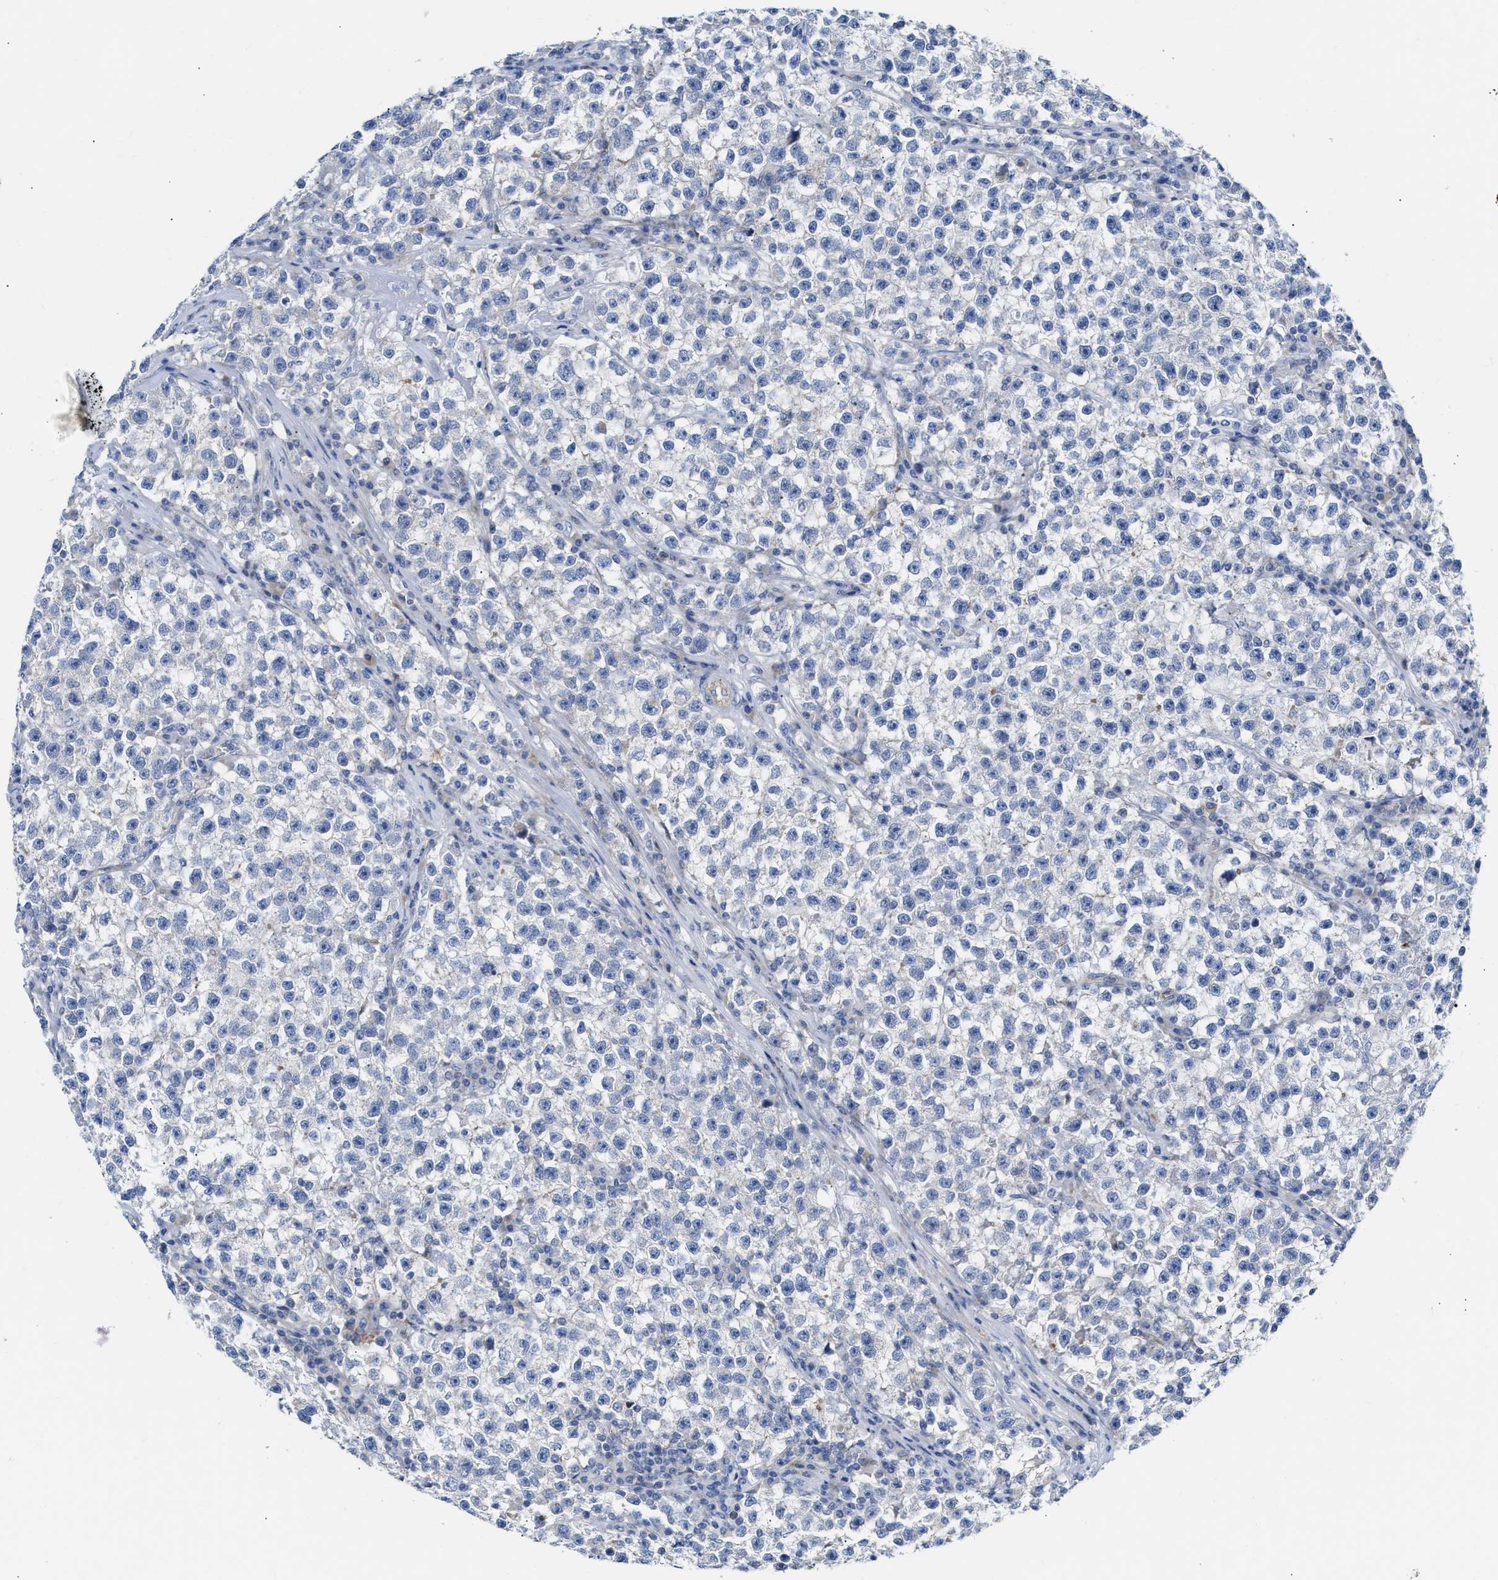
{"staining": {"intensity": "negative", "quantity": "none", "location": "none"}, "tissue": "testis cancer", "cell_type": "Tumor cells", "image_type": "cancer", "snomed": [{"axis": "morphology", "description": "Seminoma, NOS"}, {"axis": "topography", "description": "Testis"}], "caption": "IHC photomicrograph of testis cancer (seminoma) stained for a protein (brown), which reveals no staining in tumor cells. (DAB (3,3'-diaminobenzidine) immunohistochemistry, high magnification).", "gene": "FHL1", "patient": {"sex": "male", "age": 22}}